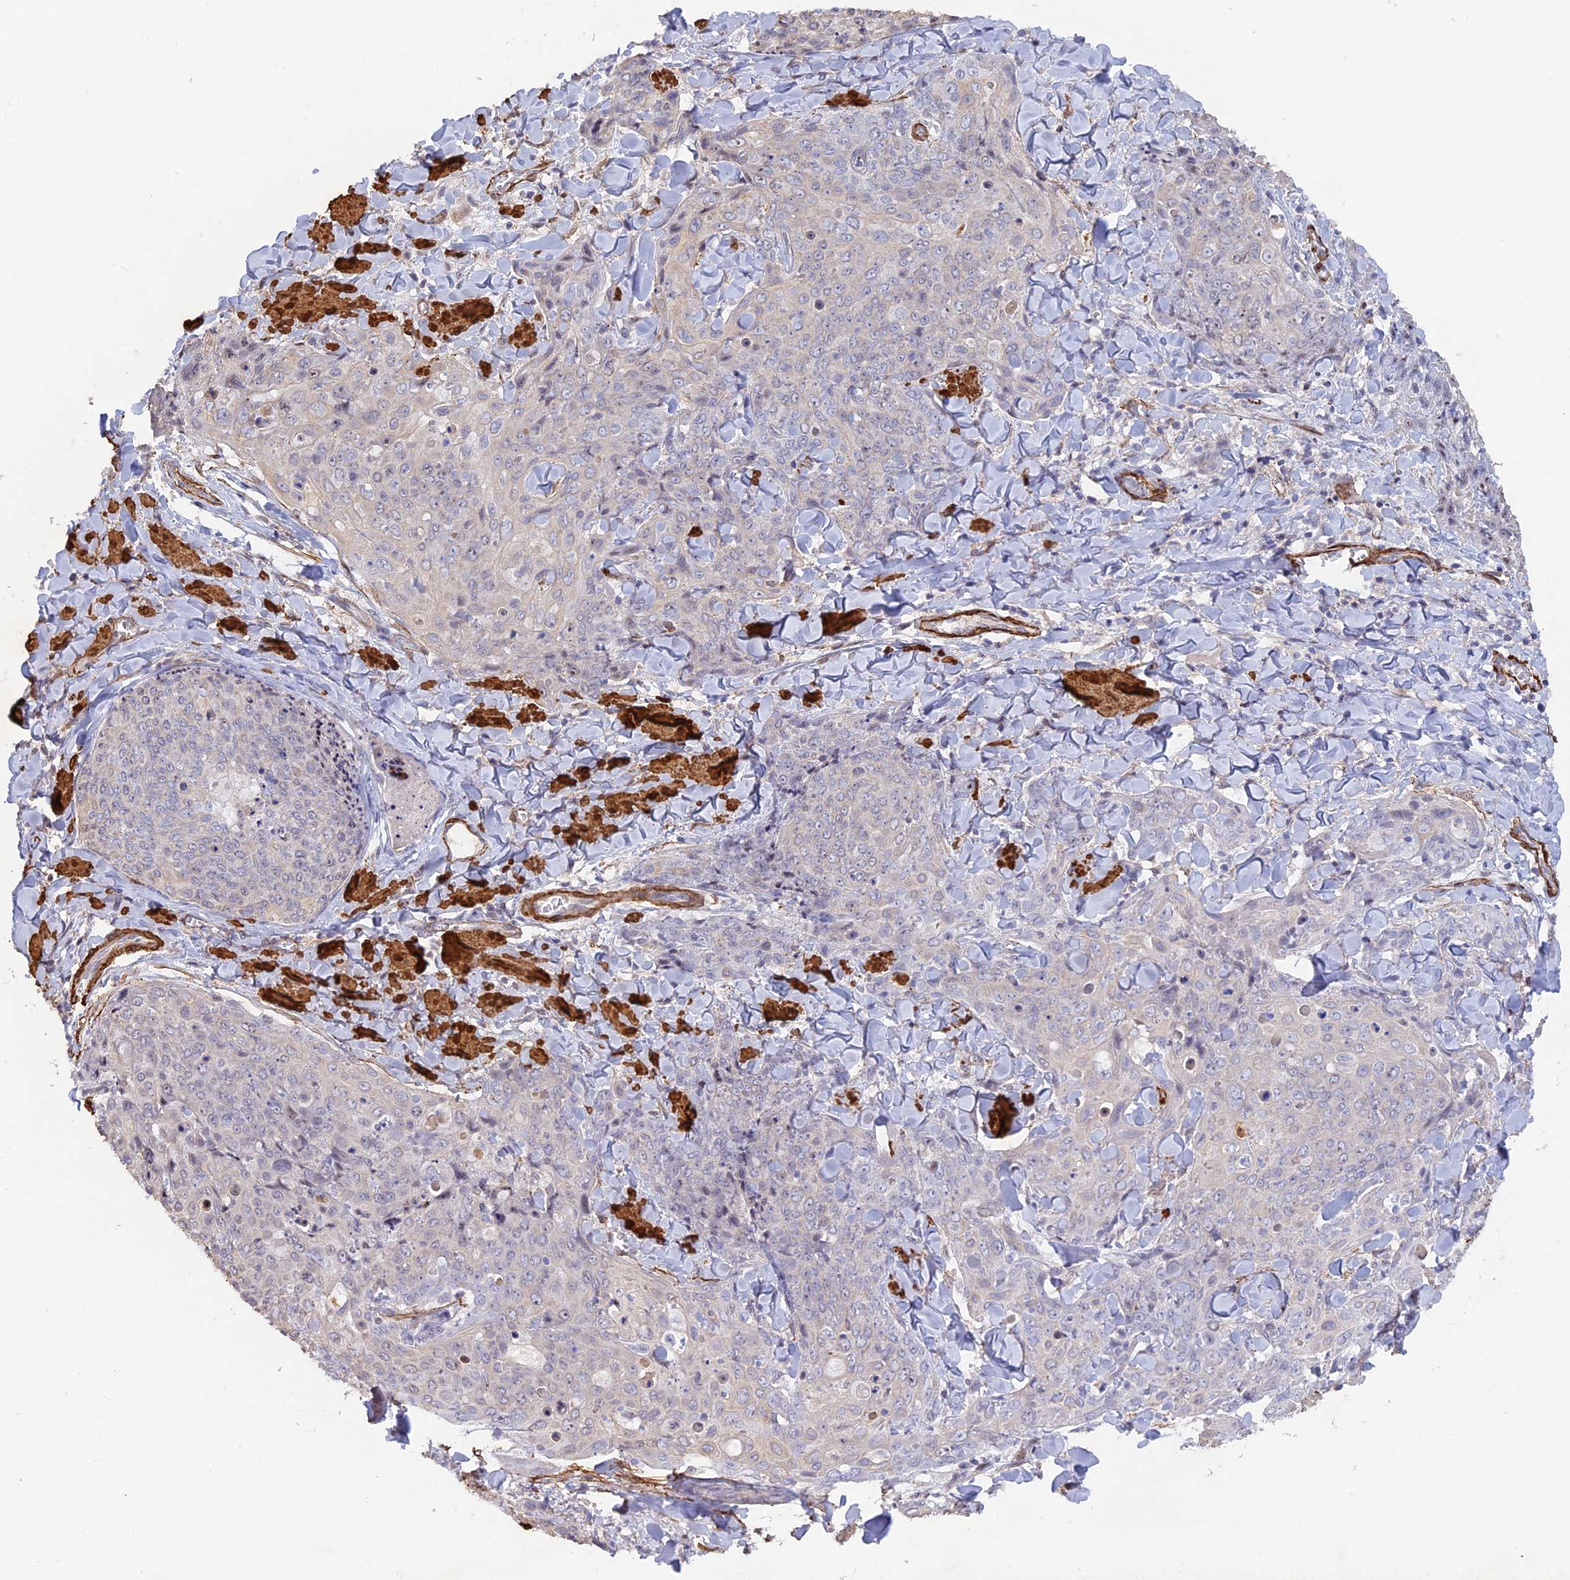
{"staining": {"intensity": "negative", "quantity": "none", "location": "none"}, "tissue": "skin cancer", "cell_type": "Tumor cells", "image_type": "cancer", "snomed": [{"axis": "morphology", "description": "Squamous cell carcinoma, NOS"}, {"axis": "topography", "description": "Skin"}, {"axis": "topography", "description": "Vulva"}], "caption": "DAB (3,3'-diaminobenzidine) immunohistochemical staining of squamous cell carcinoma (skin) demonstrates no significant positivity in tumor cells.", "gene": "CCDC154", "patient": {"sex": "female", "age": 85}}